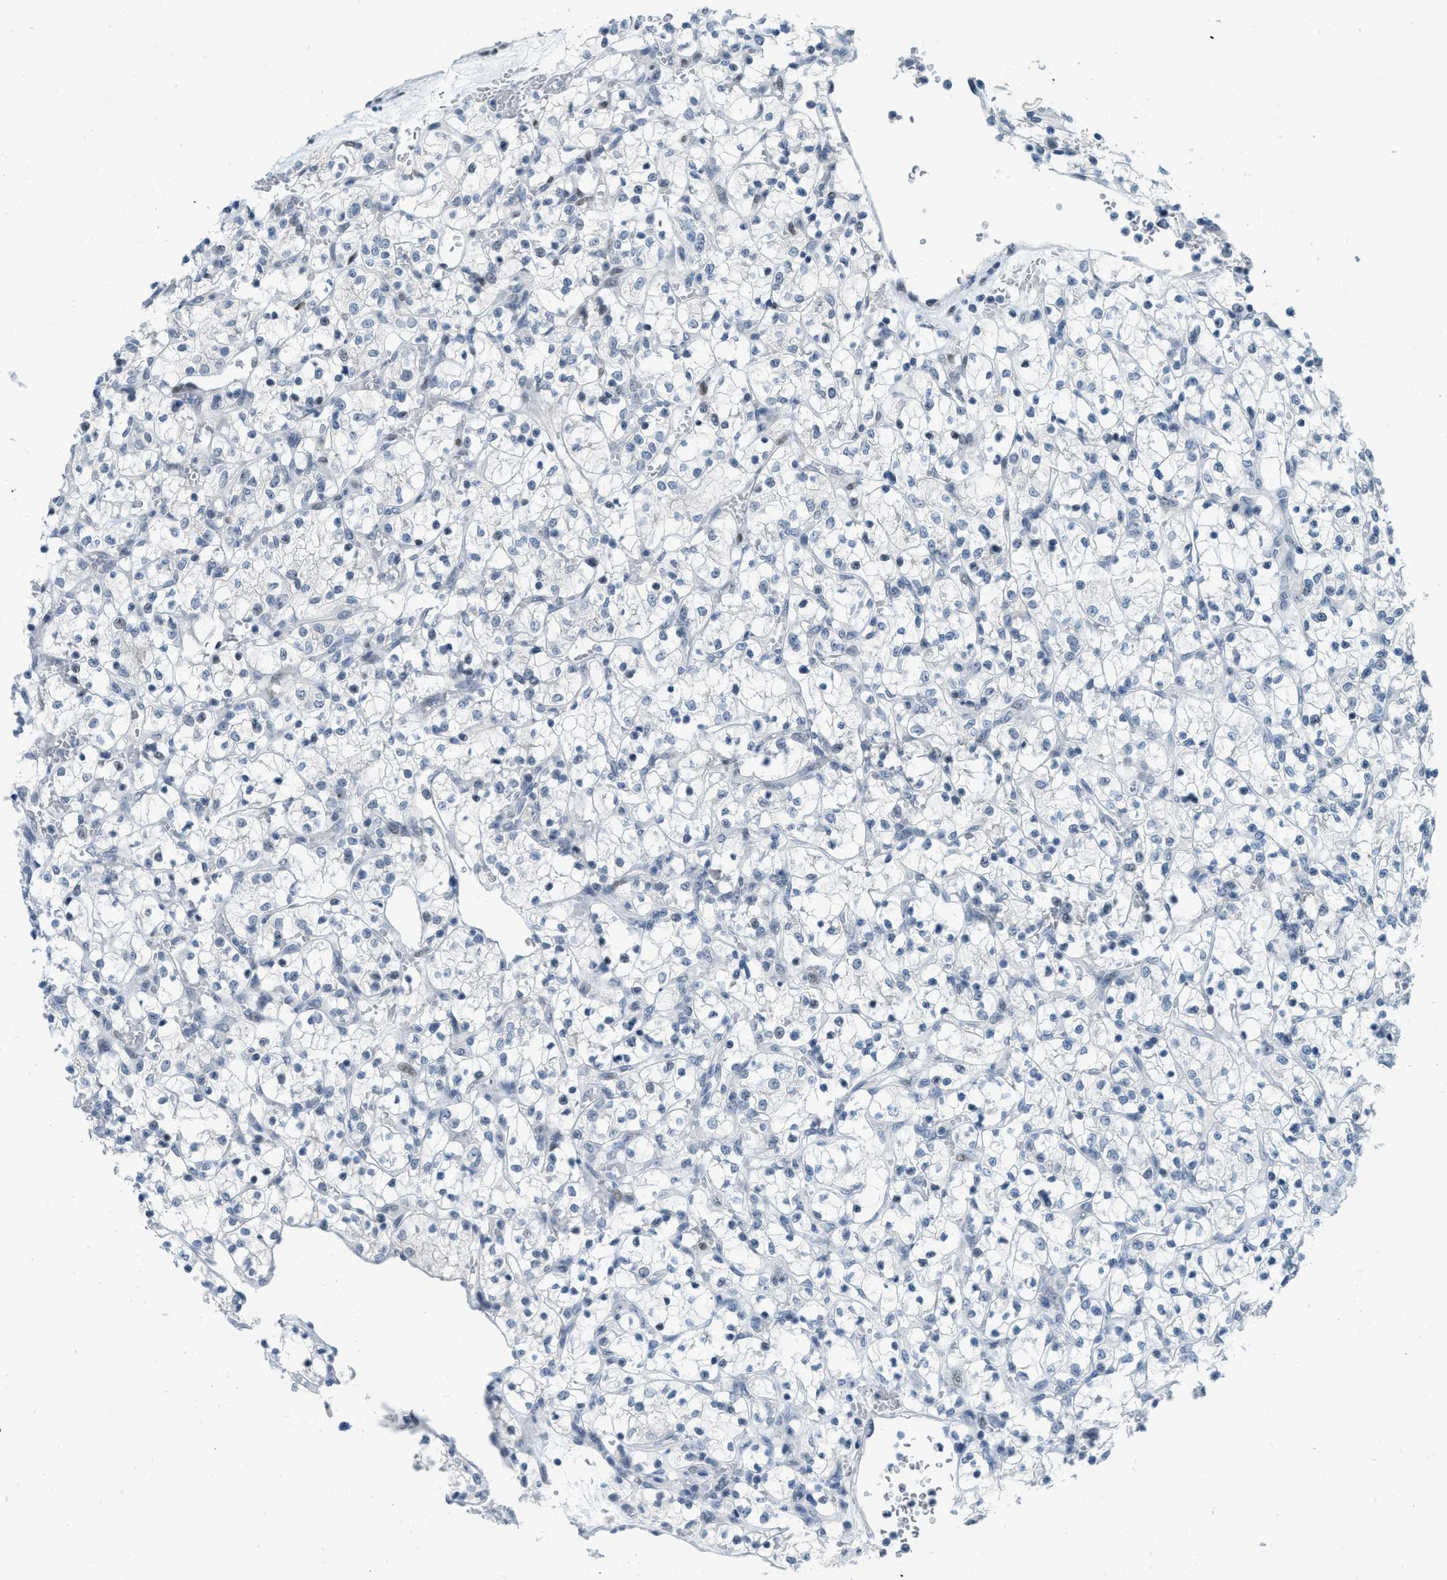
{"staining": {"intensity": "negative", "quantity": "none", "location": "none"}, "tissue": "renal cancer", "cell_type": "Tumor cells", "image_type": "cancer", "snomed": [{"axis": "morphology", "description": "Adenocarcinoma, NOS"}, {"axis": "topography", "description": "Kidney"}], "caption": "IHC of renal adenocarcinoma displays no positivity in tumor cells.", "gene": "PBX1", "patient": {"sex": "female", "age": 69}}